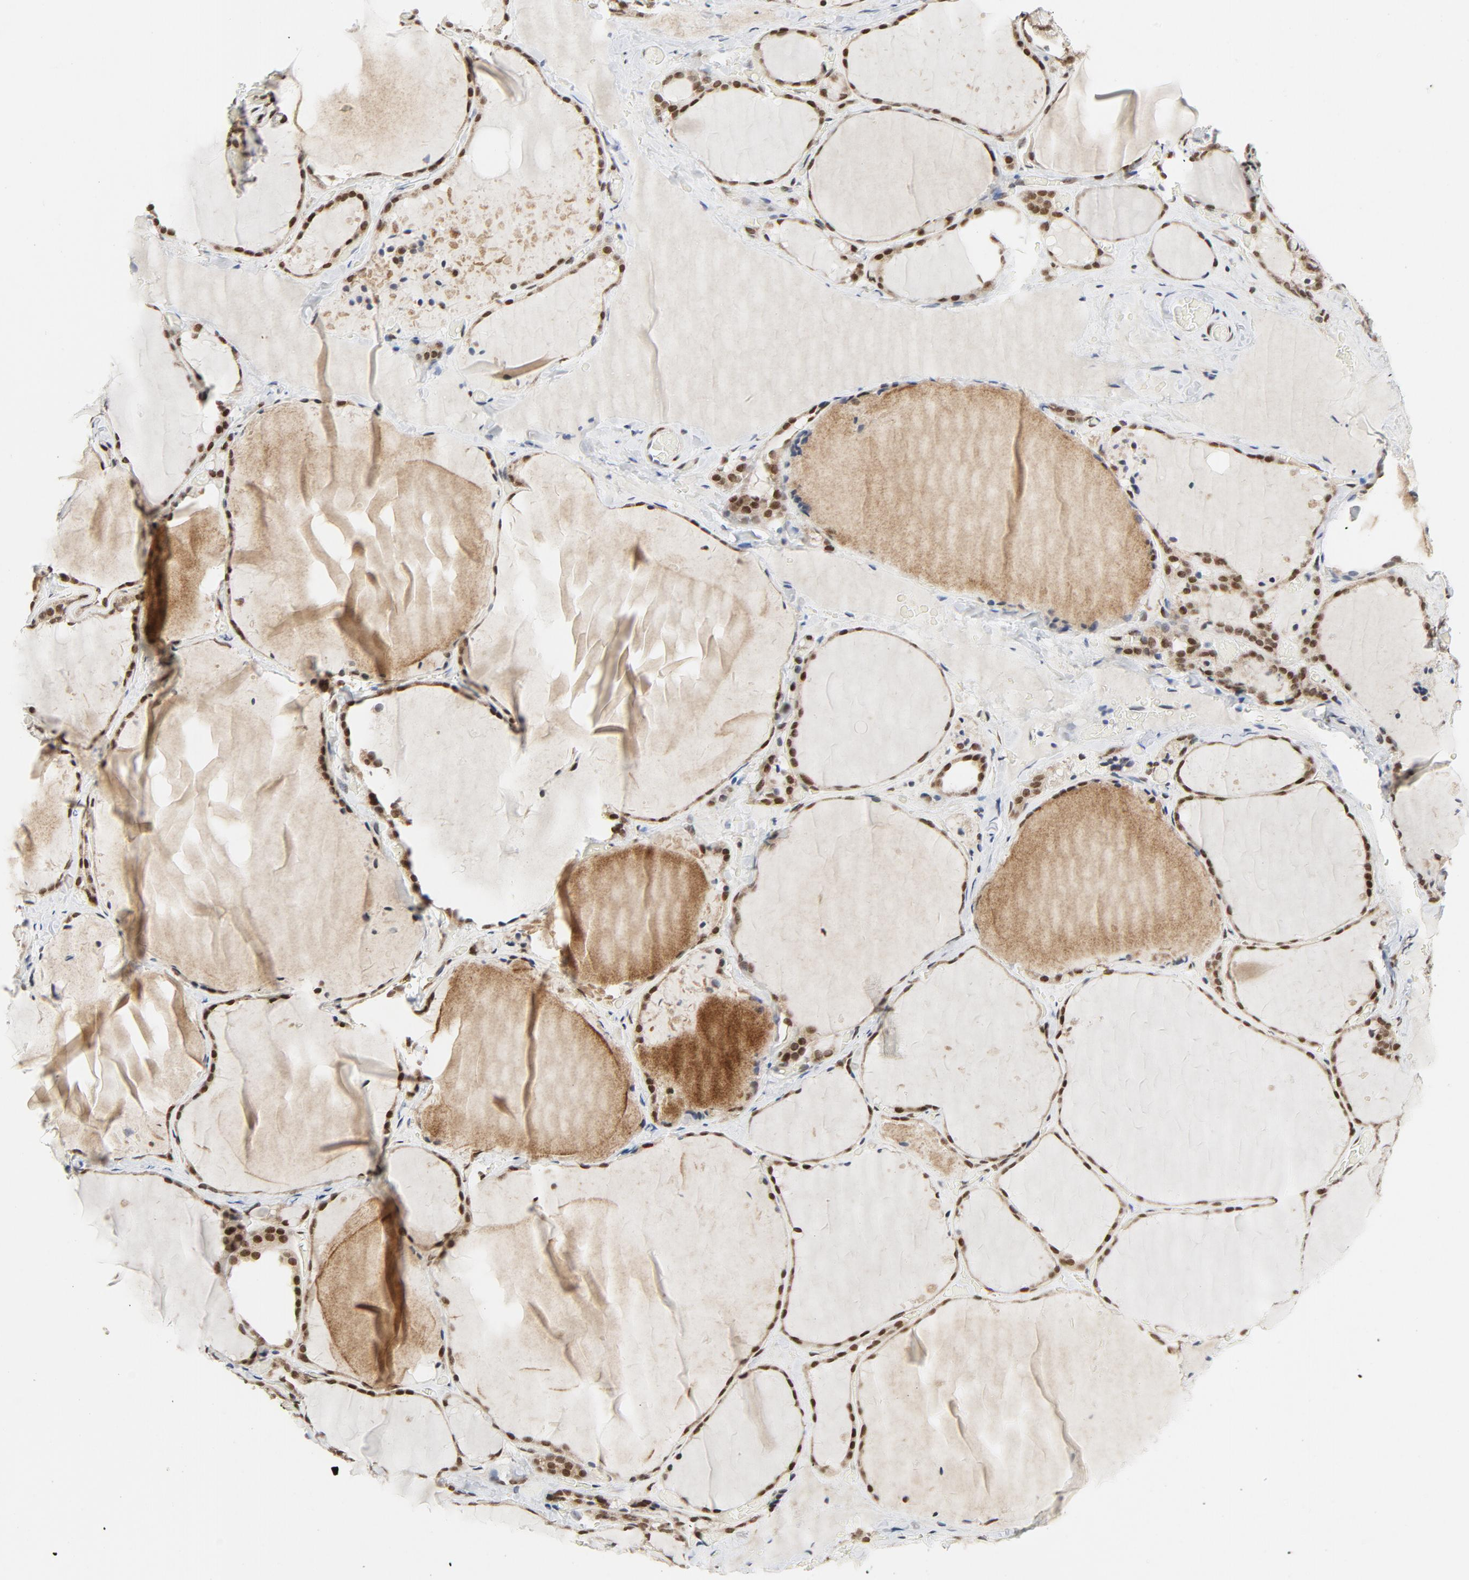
{"staining": {"intensity": "strong", "quantity": ">75%", "location": "nuclear"}, "tissue": "thyroid gland", "cell_type": "Glandular cells", "image_type": "normal", "snomed": [{"axis": "morphology", "description": "Normal tissue, NOS"}, {"axis": "topography", "description": "Thyroid gland"}], "caption": "A high-resolution histopathology image shows immunohistochemistry (IHC) staining of normal thyroid gland, which exhibits strong nuclear staining in about >75% of glandular cells. The staining was performed using DAB to visualize the protein expression in brown, while the nuclei were stained in blue with hematoxylin (Magnification: 20x).", "gene": "ERCC1", "patient": {"sex": "female", "age": 22}}